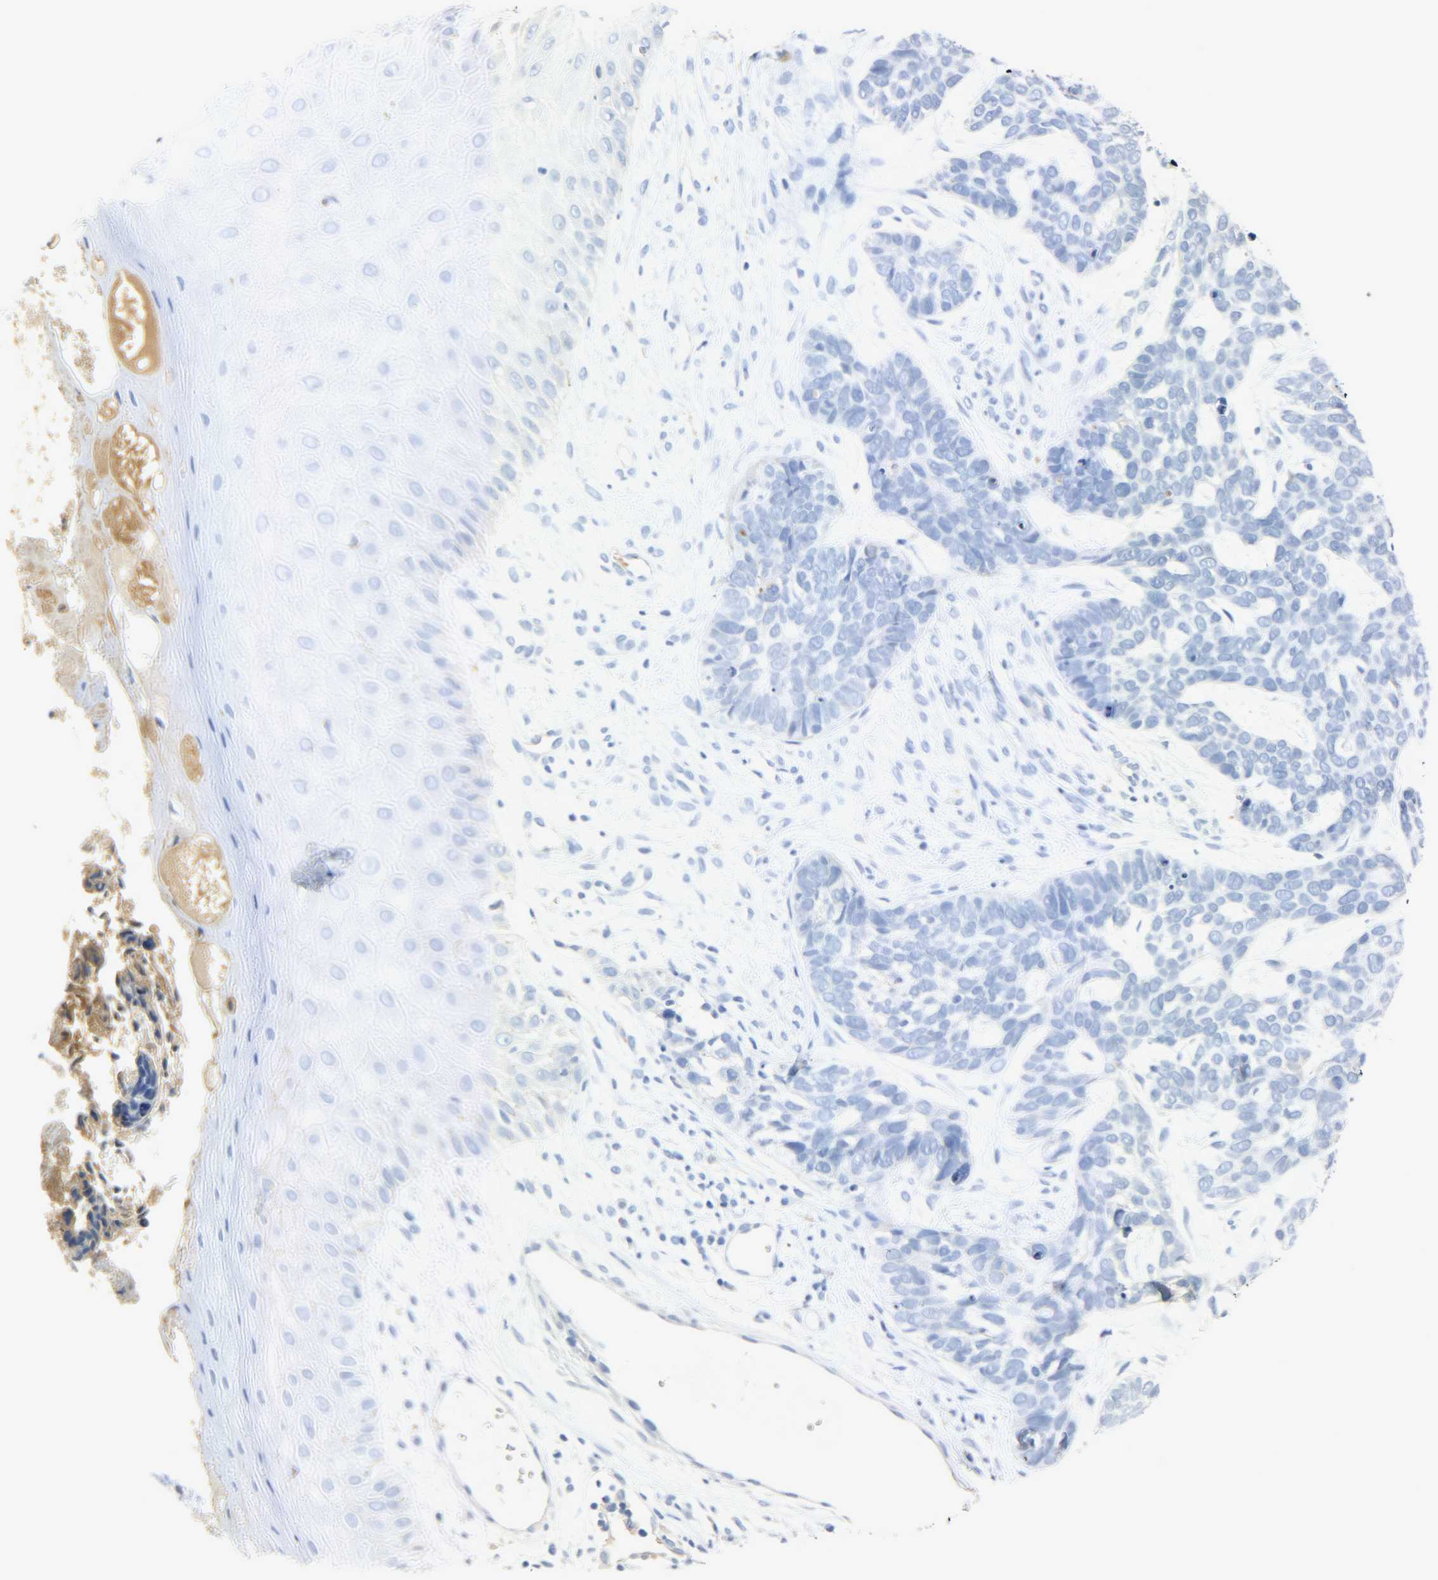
{"staining": {"intensity": "negative", "quantity": "none", "location": "none"}, "tissue": "skin cancer", "cell_type": "Tumor cells", "image_type": "cancer", "snomed": [{"axis": "morphology", "description": "Basal cell carcinoma"}, {"axis": "topography", "description": "Skin"}], "caption": "The micrograph demonstrates no significant positivity in tumor cells of skin basal cell carcinoma. The staining is performed using DAB (3,3'-diaminobenzidine) brown chromogen with nuclei counter-stained in using hematoxylin.", "gene": "CRP", "patient": {"sex": "male", "age": 87}}